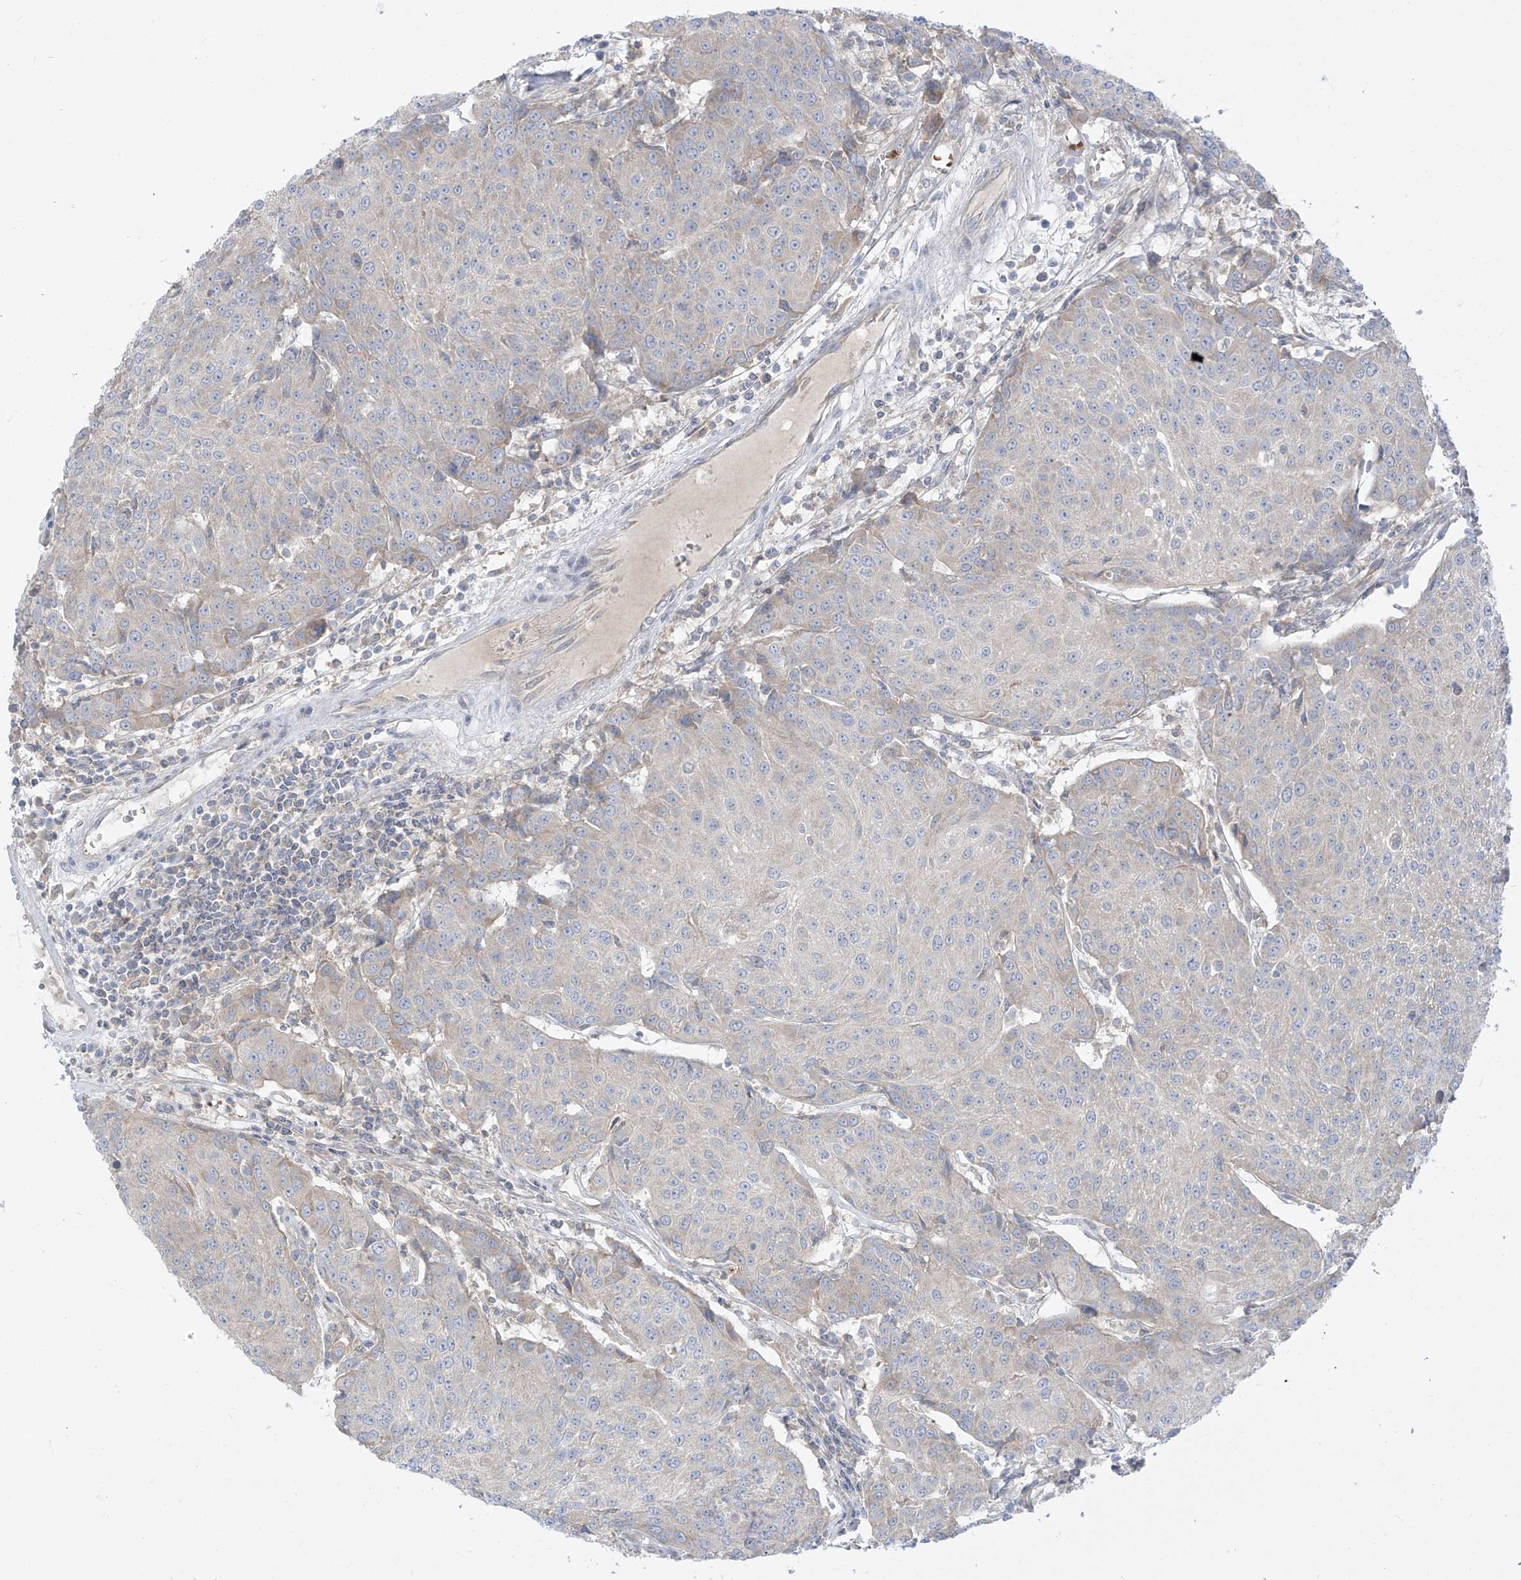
{"staining": {"intensity": "negative", "quantity": "none", "location": "none"}, "tissue": "urothelial cancer", "cell_type": "Tumor cells", "image_type": "cancer", "snomed": [{"axis": "morphology", "description": "Urothelial carcinoma, High grade"}, {"axis": "topography", "description": "Urinary bladder"}], "caption": "The IHC photomicrograph has no significant expression in tumor cells of urothelial cancer tissue.", "gene": "DGKQ", "patient": {"sex": "female", "age": 85}}